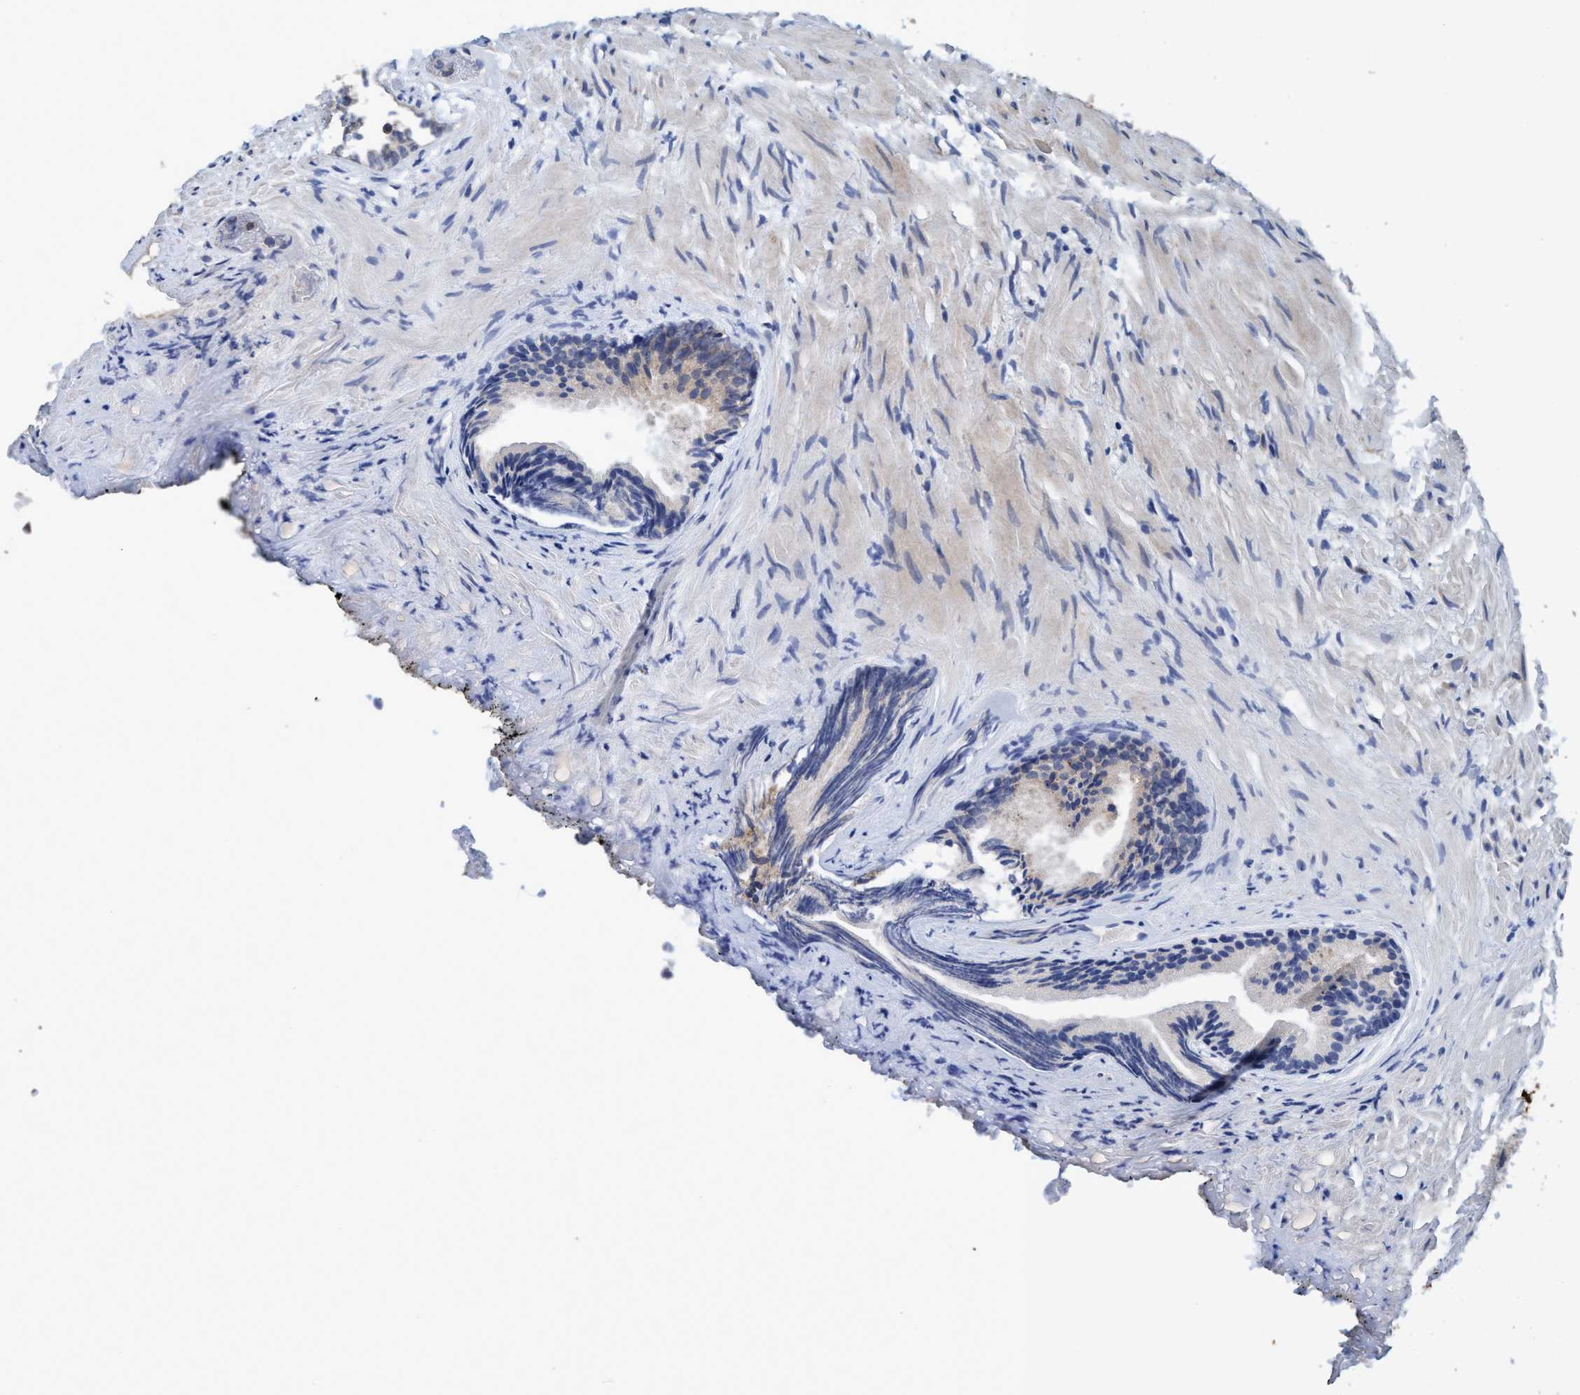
{"staining": {"intensity": "moderate", "quantity": "25%-75%", "location": "cytoplasmic/membranous"}, "tissue": "prostate", "cell_type": "Glandular cells", "image_type": "normal", "snomed": [{"axis": "morphology", "description": "Normal tissue, NOS"}, {"axis": "topography", "description": "Prostate"}], "caption": "Glandular cells display medium levels of moderate cytoplasmic/membranous staining in approximately 25%-75% of cells in benign human prostate.", "gene": "CALCOCO2", "patient": {"sex": "male", "age": 76}}